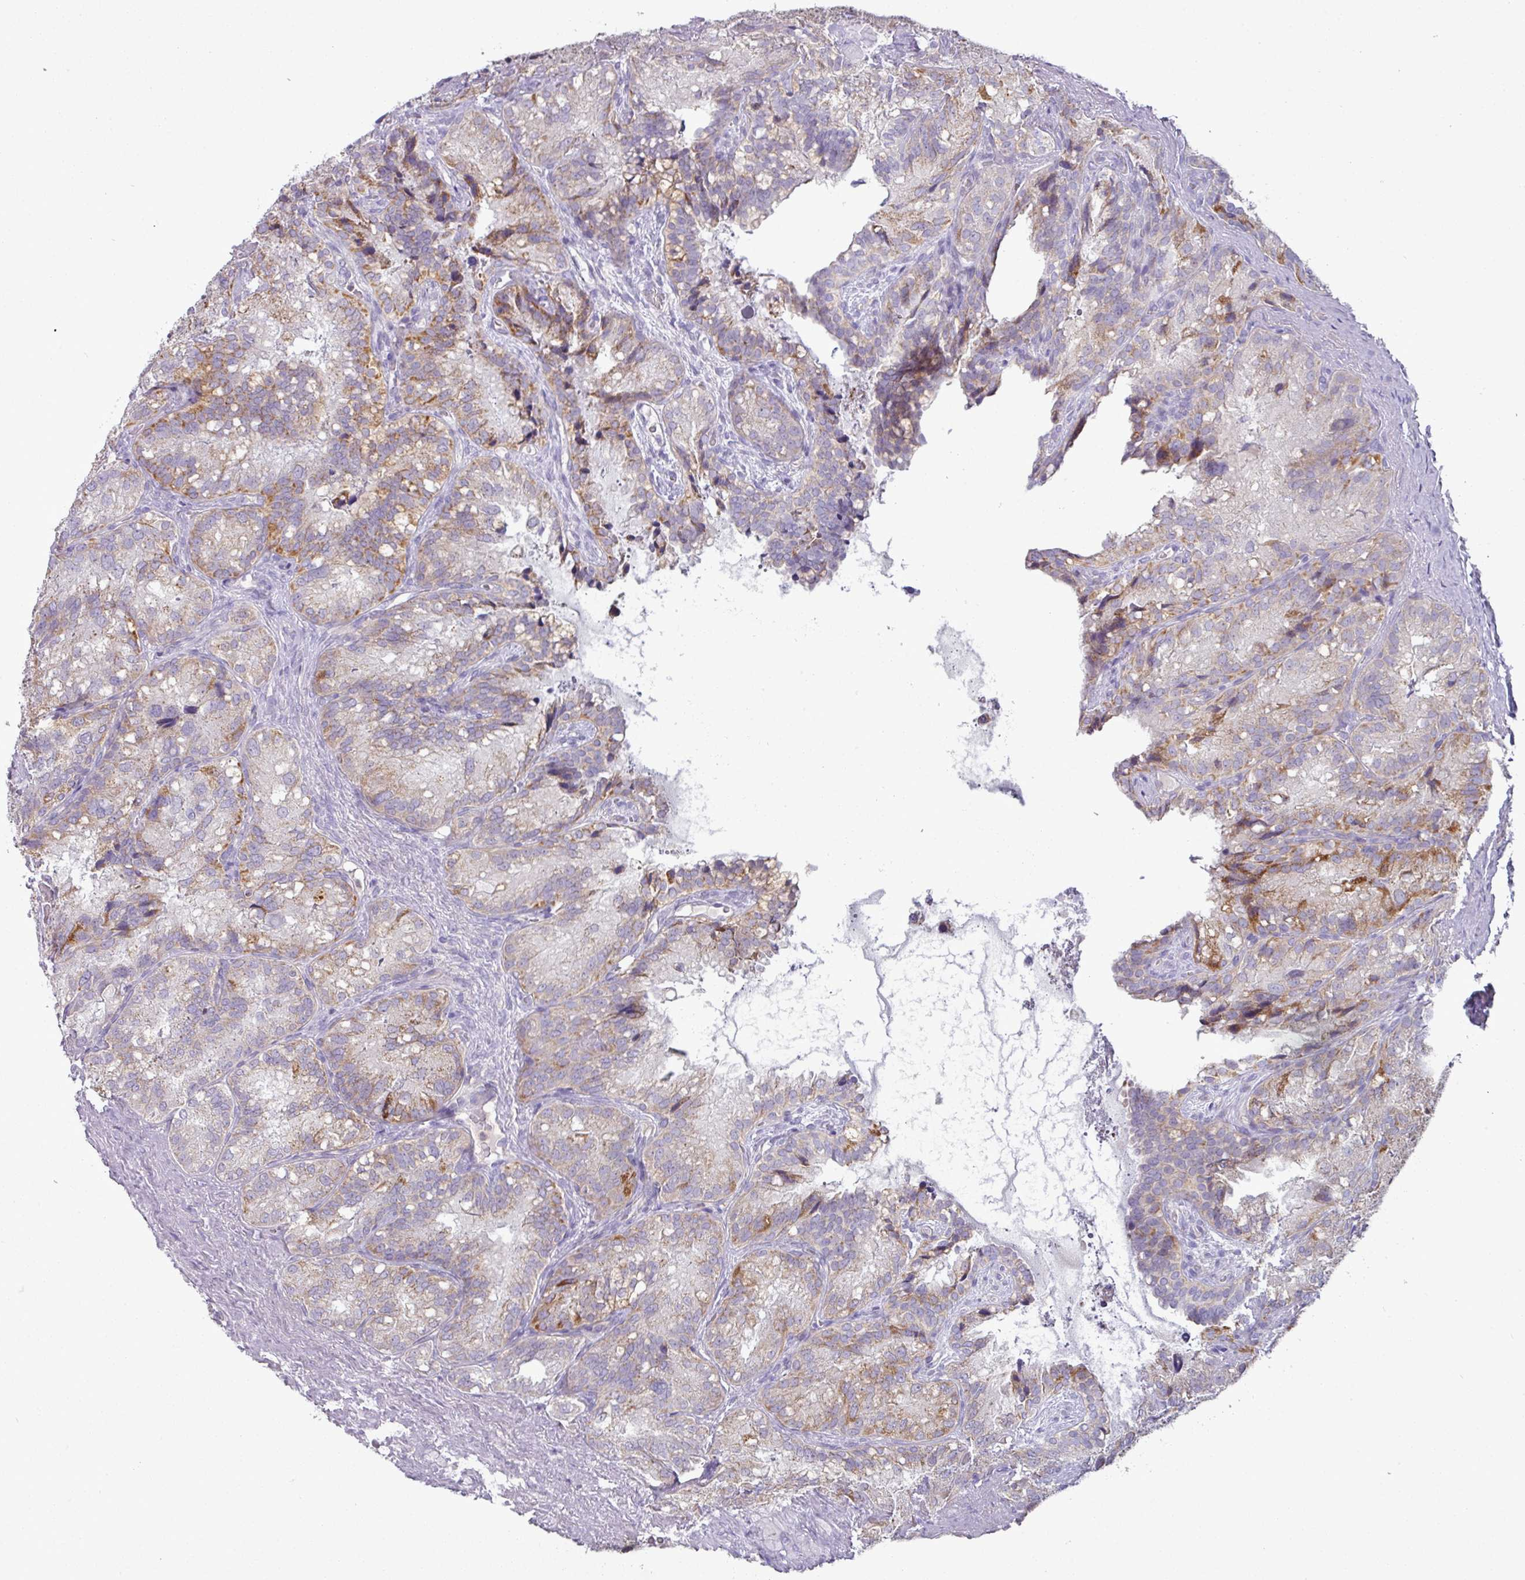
{"staining": {"intensity": "moderate", "quantity": "25%-75%", "location": "cytoplasmic/membranous"}, "tissue": "seminal vesicle", "cell_type": "Glandular cells", "image_type": "normal", "snomed": [{"axis": "morphology", "description": "Normal tissue, NOS"}, {"axis": "topography", "description": "Seminal veicle"}], "caption": "This image shows benign seminal vesicle stained with immunohistochemistry (IHC) to label a protein in brown. The cytoplasmic/membranous of glandular cells show moderate positivity for the protein. Nuclei are counter-stained blue.", "gene": "TRAPPC1", "patient": {"sex": "male", "age": 69}}